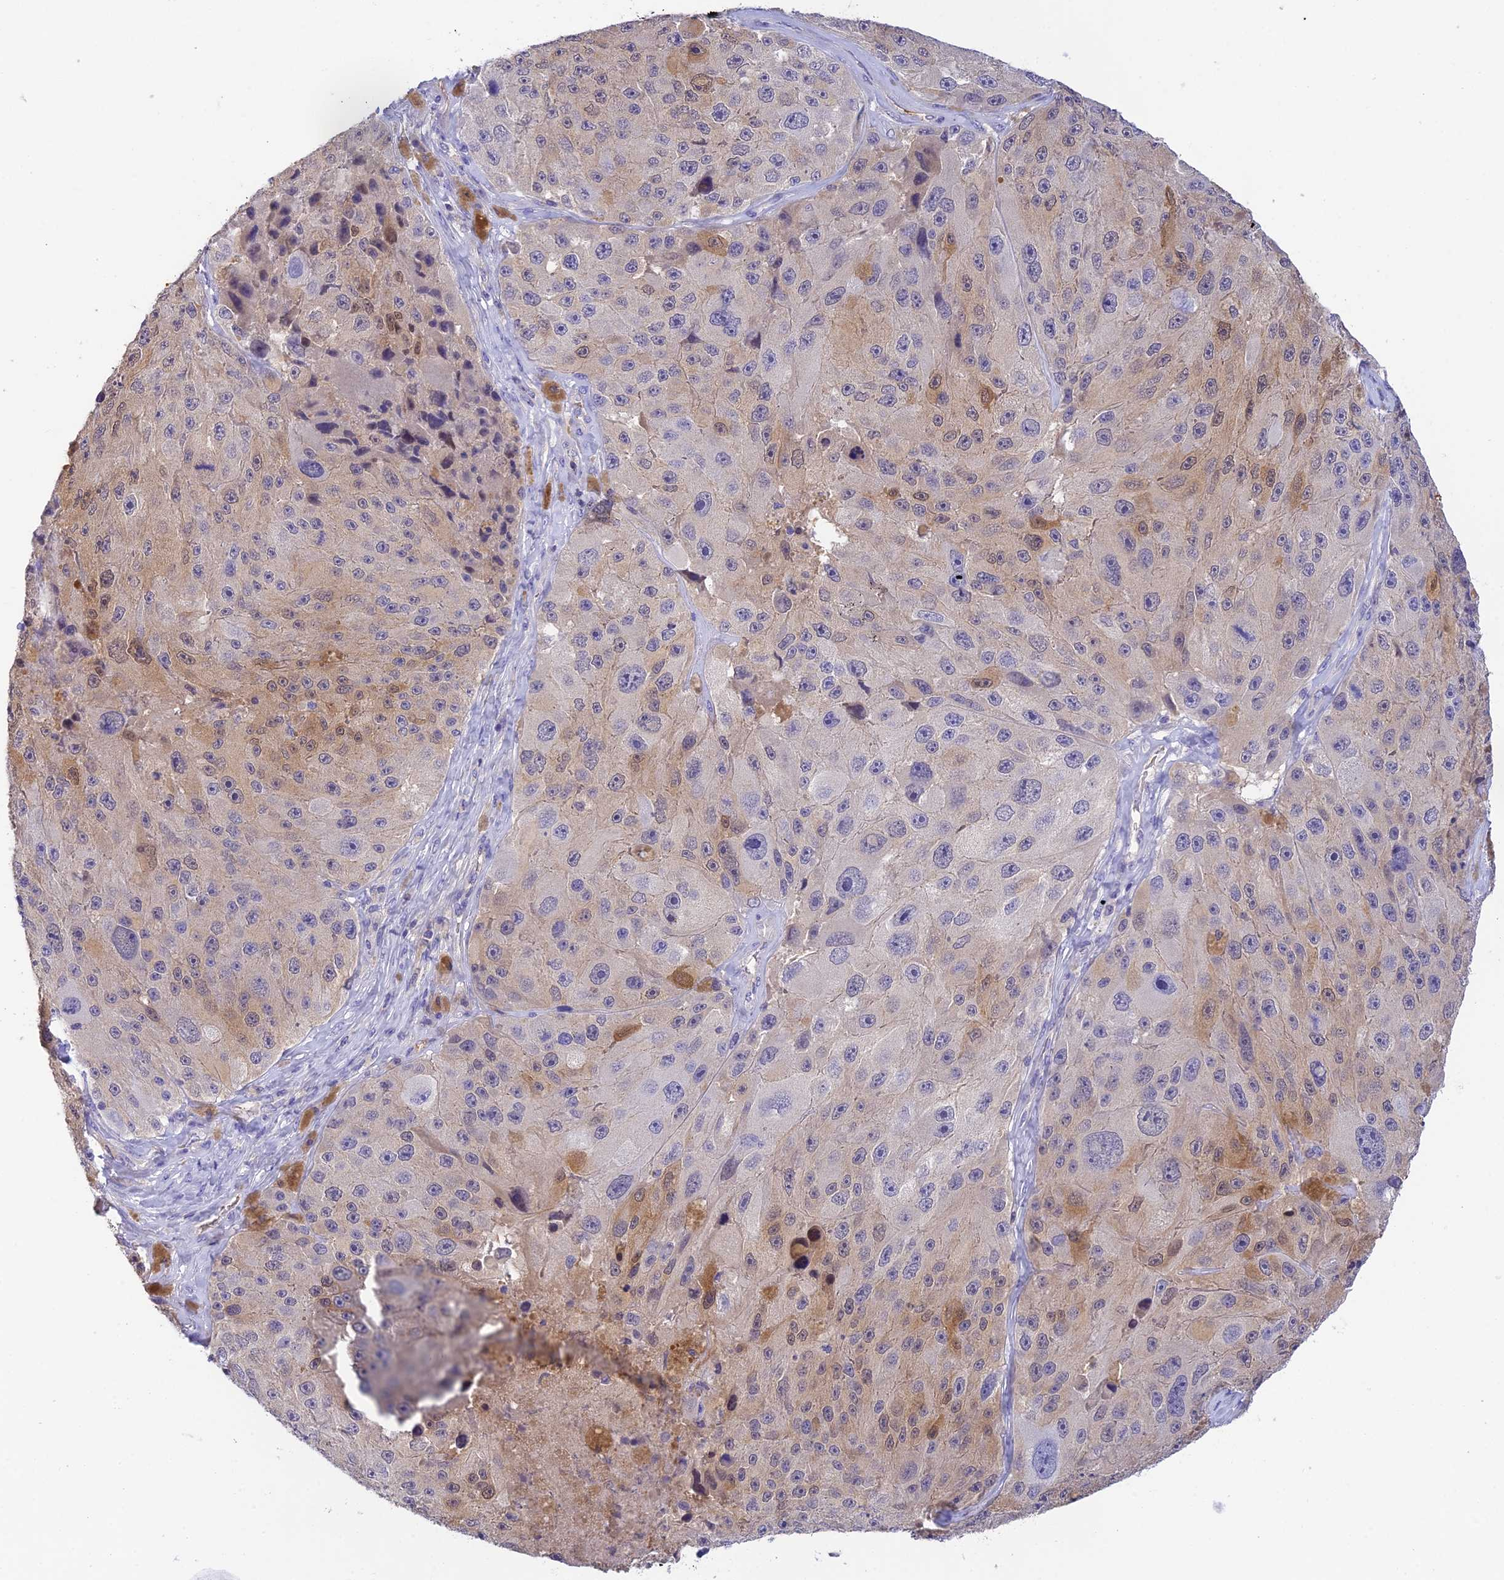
{"staining": {"intensity": "negative", "quantity": "none", "location": "none"}, "tissue": "melanoma", "cell_type": "Tumor cells", "image_type": "cancer", "snomed": [{"axis": "morphology", "description": "Malignant melanoma, Metastatic site"}, {"axis": "topography", "description": "Lymph node"}], "caption": "Human malignant melanoma (metastatic site) stained for a protein using immunohistochemistry (IHC) demonstrates no expression in tumor cells.", "gene": "HDHD2", "patient": {"sex": "male", "age": 62}}